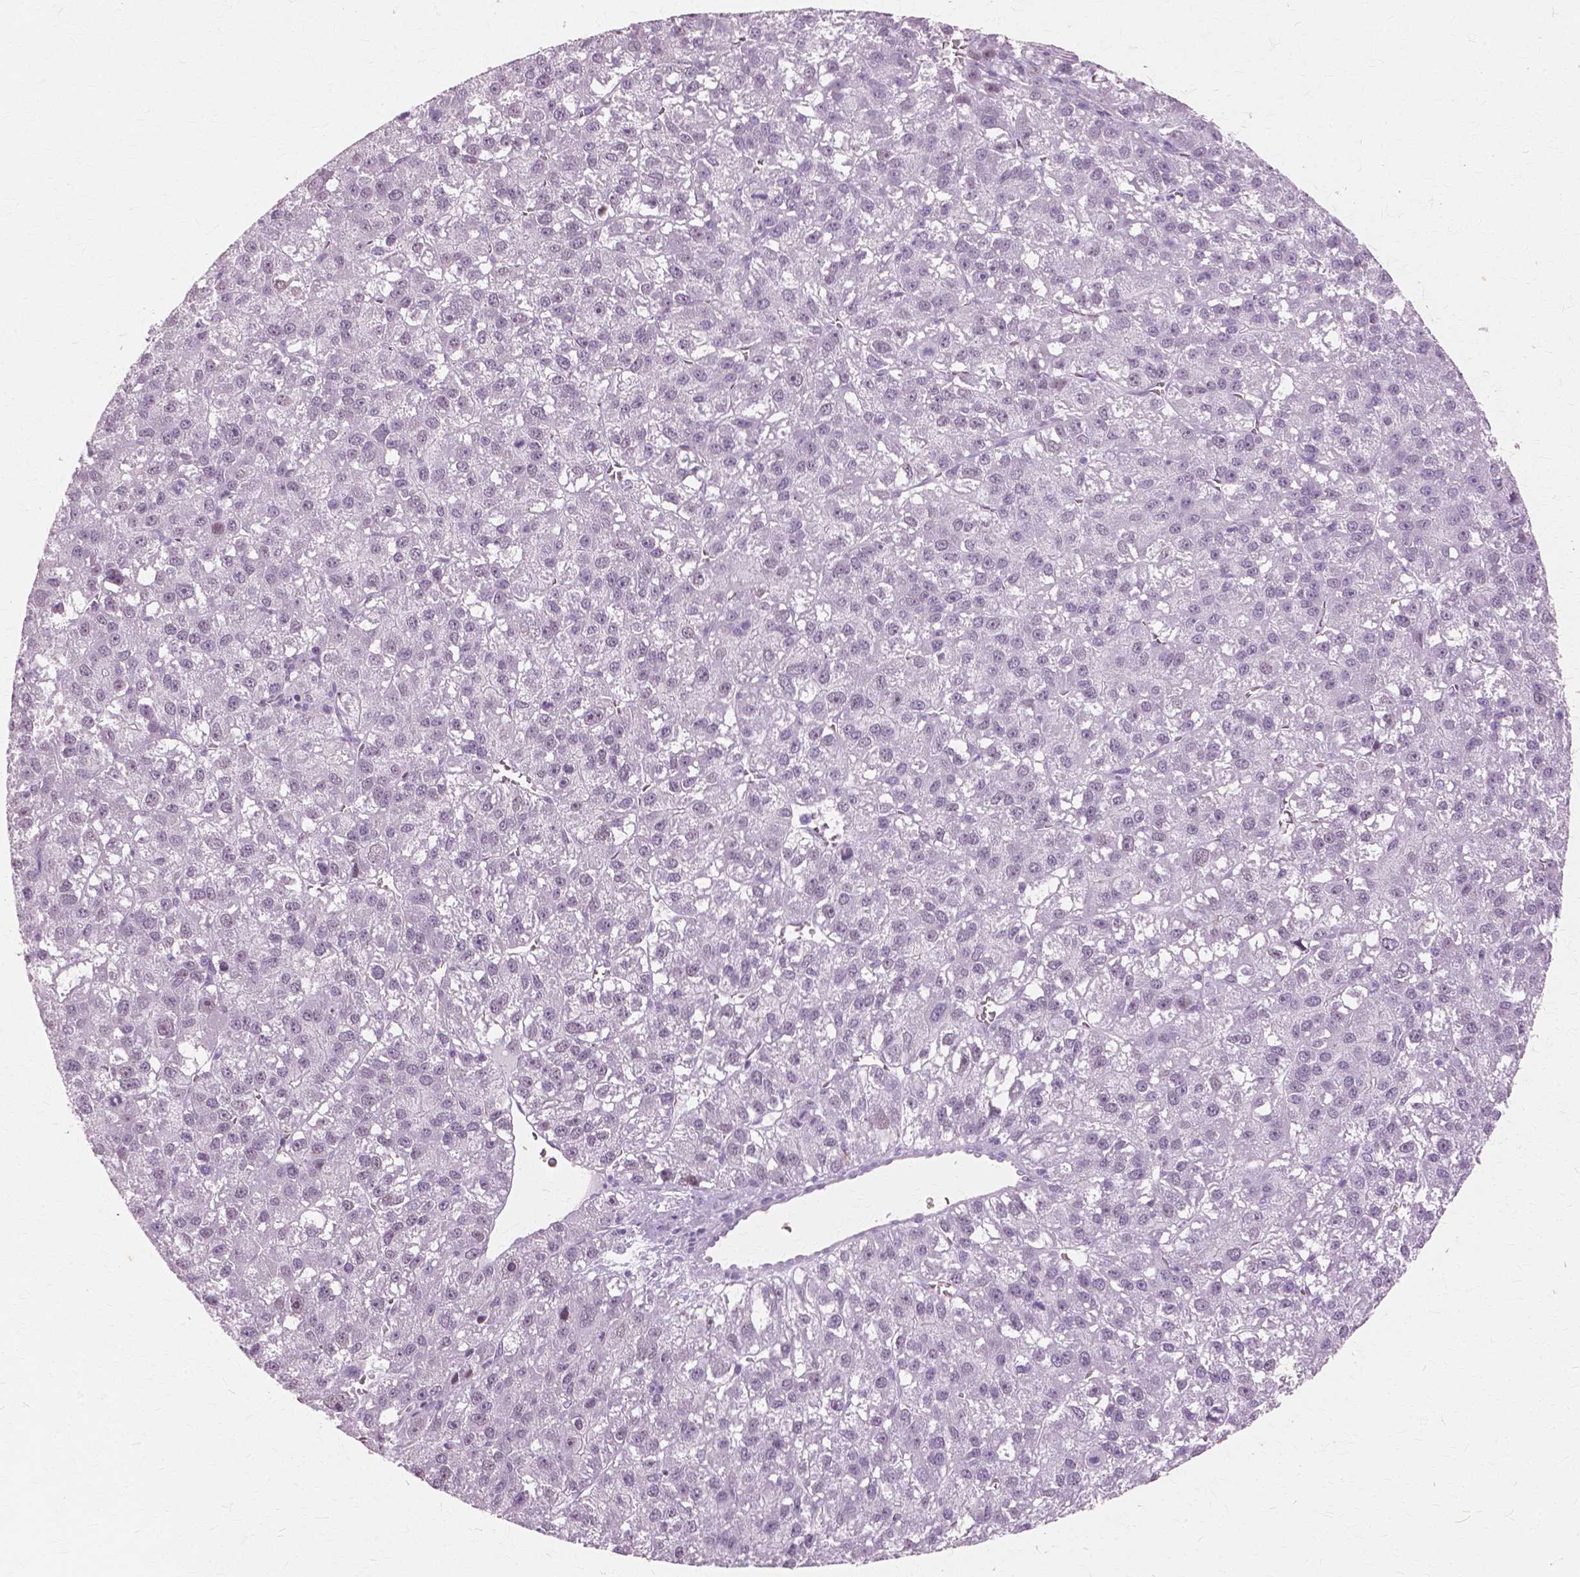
{"staining": {"intensity": "negative", "quantity": "none", "location": "none"}, "tissue": "liver cancer", "cell_type": "Tumor cells", "image_type": "cancer", "snomed": [{"axis": "morphology", "description": "Carcinoma, Hepatocellular, NOS"}, {"axis": "topography", "description": "Liver"}], "caption": "A high-resolution histopathology image shows immunohistochemistry (IHC) staining of liver cancer, which shows no significant positivity in tumor cells. (DAB IHC, high magnification).", "gene": "SFTPD", "patient": {"sex": "female", "age": 70}}